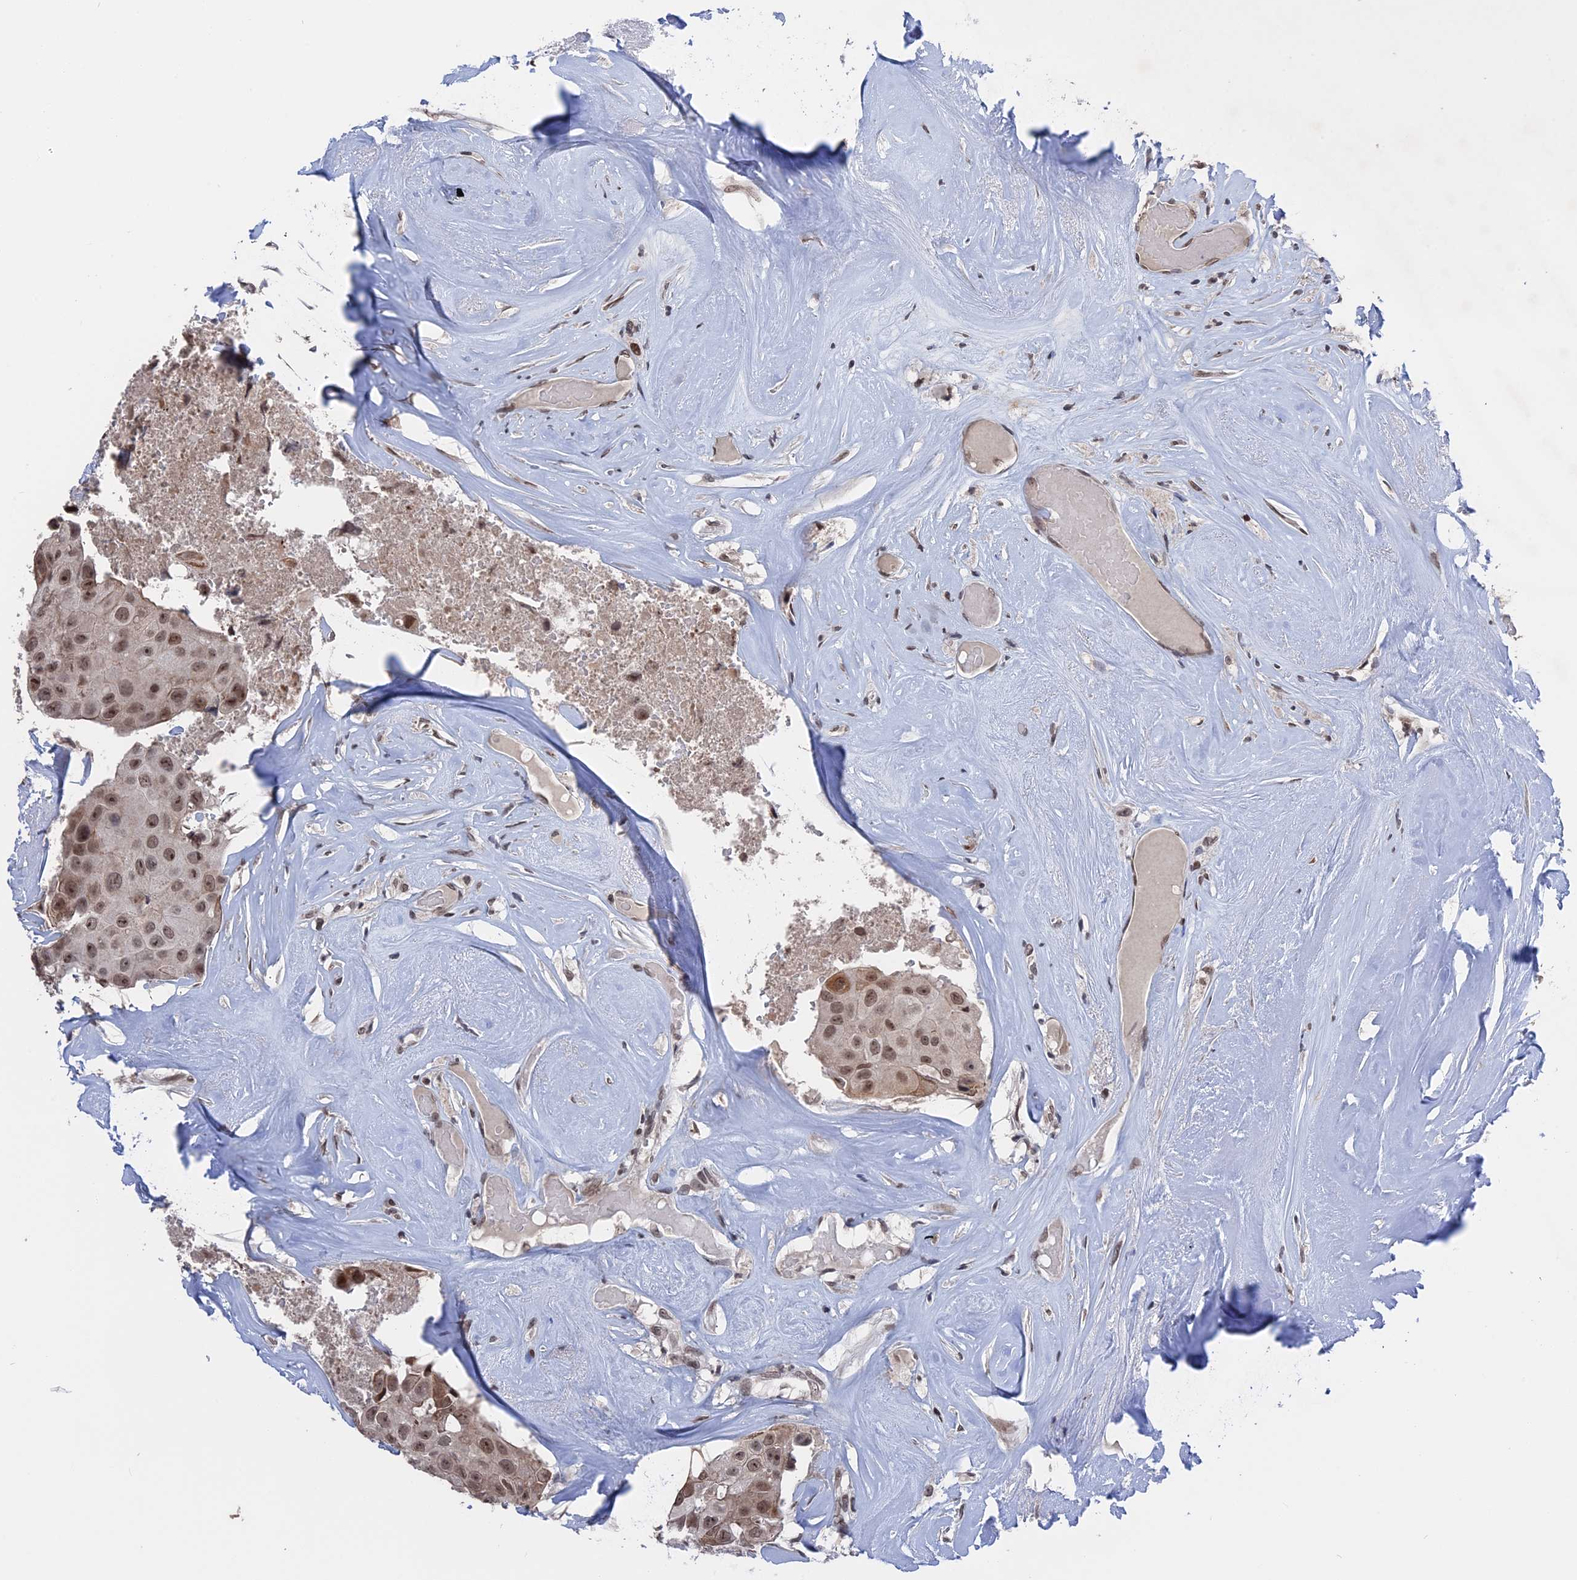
{"staining": {"intensity": "moderate", "quantity": ">75%", "location": "nuclear"}, "tissue": "head and neck cancer", "cell_type": "Tumor cells", "image_type": "cancer", "snomed": [{"axis": "morphology", "description": "Adenocarcinoma, NOS"}, {"axis": "morphology", "description": "Adenocarcinoma, metastatic, NOS"}, {"axis": "topography", "description": "Head-Neck"}], "caption": "A brown stain labels moderate nuclear expression of a protein in human head and neck cancer (adenocarcinoma) tumor cells.", "gene": "NR2C2AP", "patient": {"sex": "male", "age": 75}}